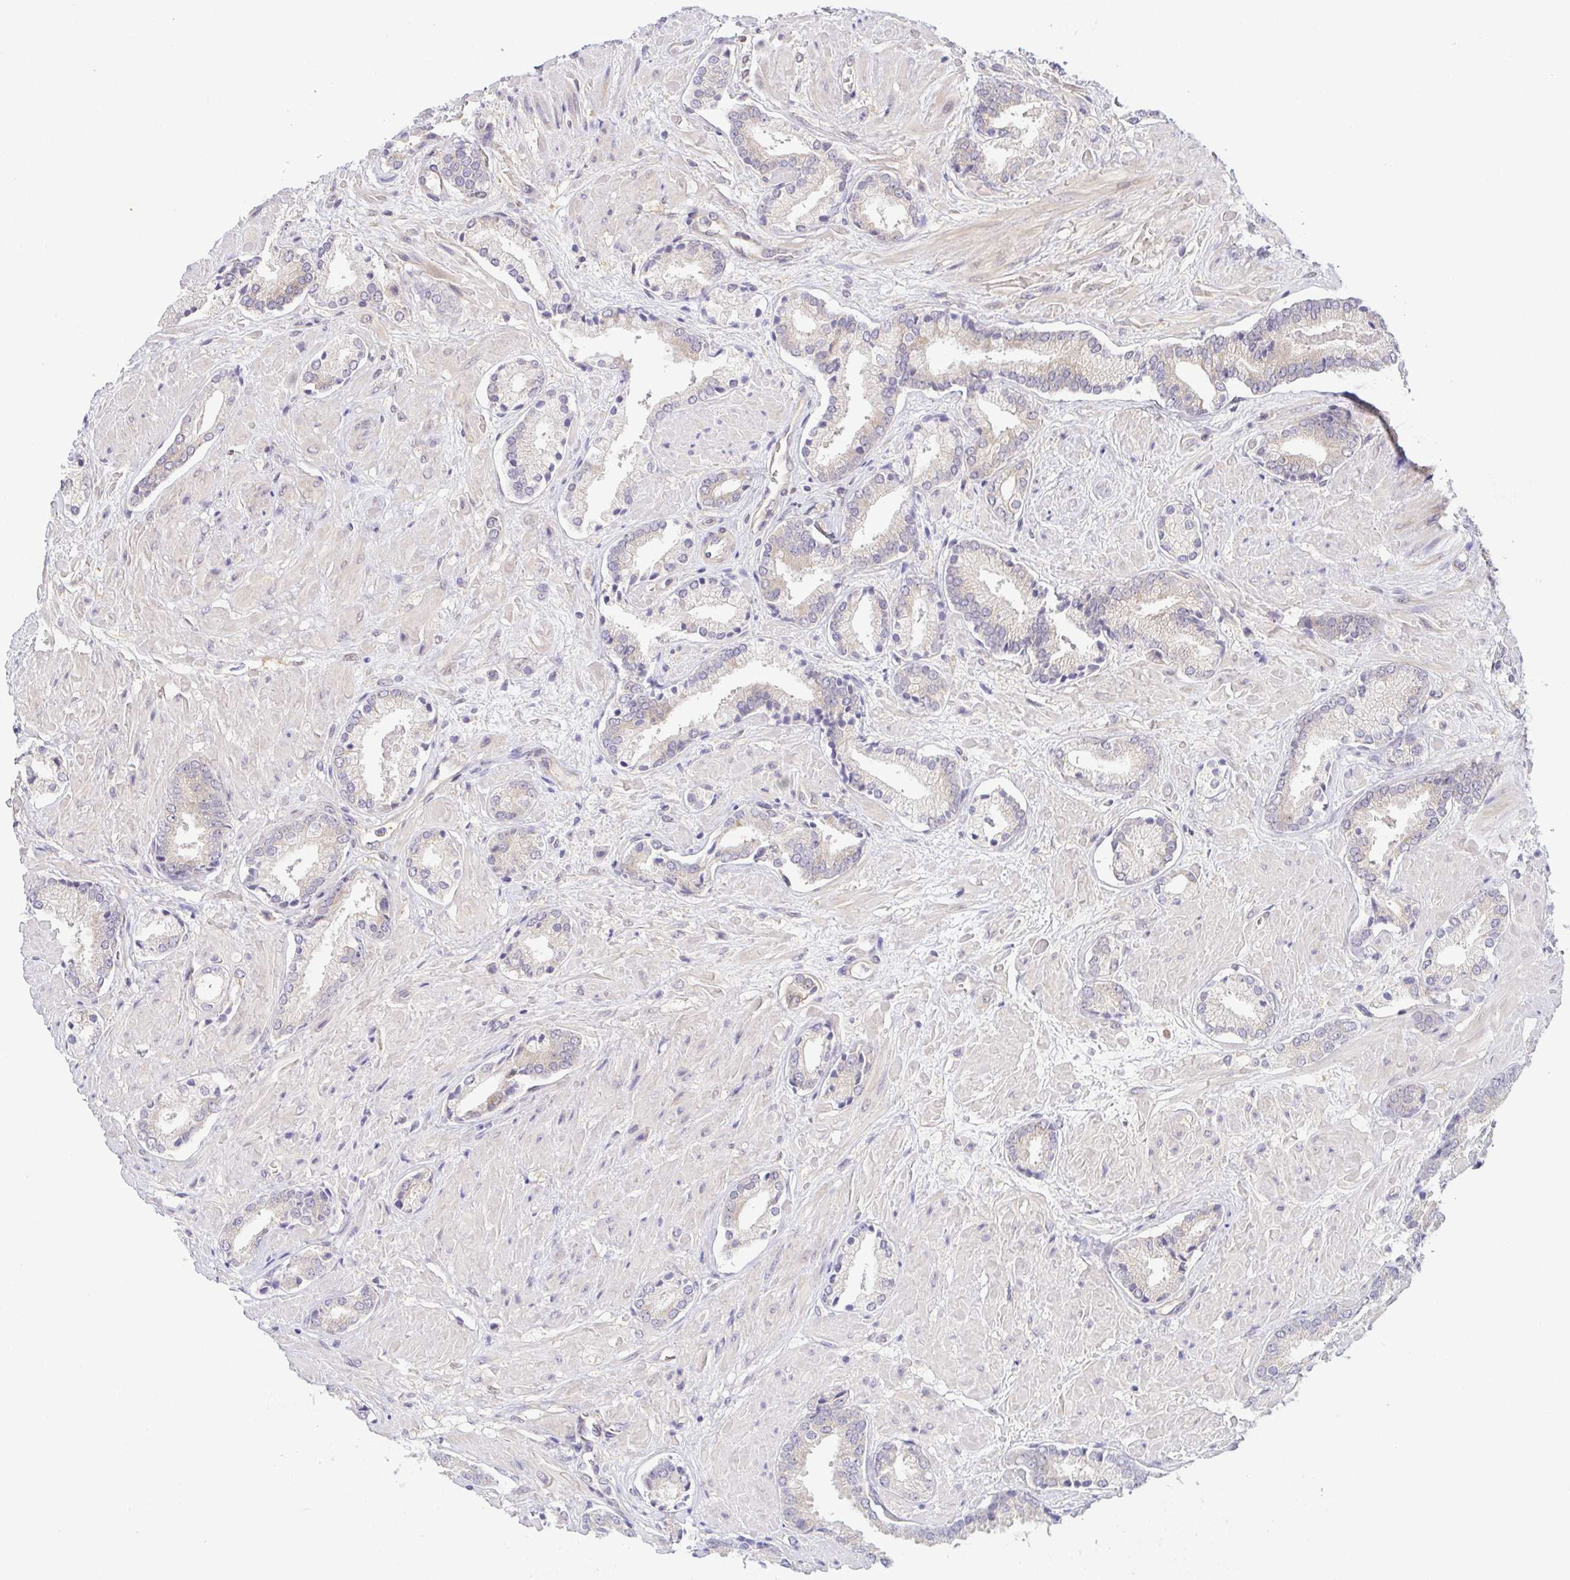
{"staining": {"intensity": "weak", "quantity": "<25%", "location": "cytoplasmic/membranous"}, "tissue": "prostate cancer", "cell_type": "Tumor cells", "image_type": "cancer", "snomed": [{"axis": "morphology", "description": "Adenocarcinoma, High grade"}, {"axis": "topography", "description": "Prostate"}], "caption": "The image shows no staining of tumor cells in high-grade adenocarcinoma (prostate).", "gene": "BCL2L1", "patient": {"sex": "male", "age": 56}}